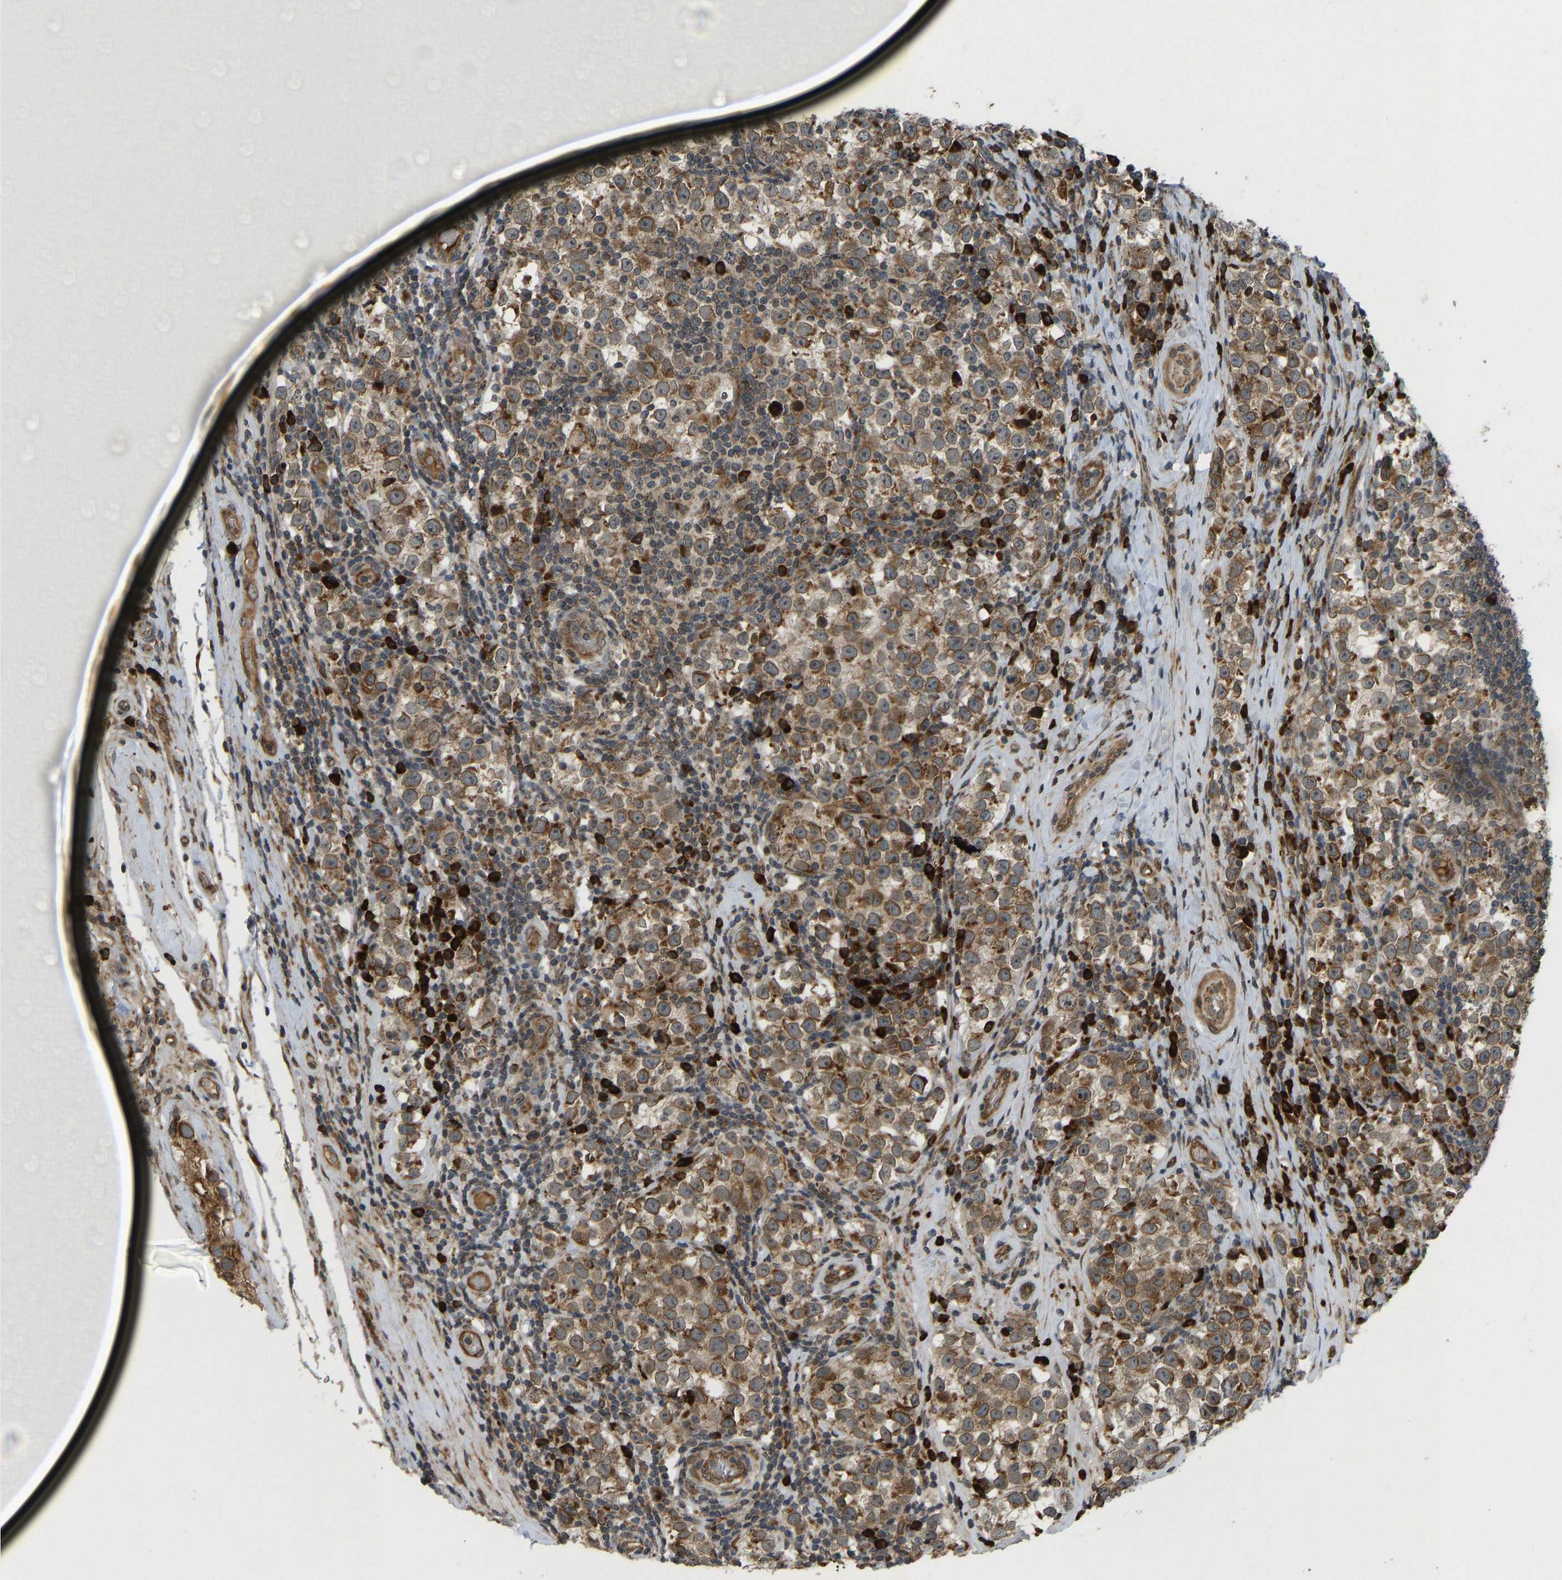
{"staining": {"intensity": "moderate", "quantity": ">75%", "location": "cytoplasmic/membranous"}, "tissue": "testis cancer", "cell_type": "Tumor cells", "image_type": "cancer", "snomed": [{"axis": "morphology", "description": "Normal tissue, NOS"}, {"axis": "morphology", "description": "Seminoma, NOS"}, {"axis": "topography", "description": "Testis"}], "caption": "Human testis seminoma stained for a protein (brown) displays moderate cytoplasmic/membranous positive positivity in about >75% of tumor cells.", "gene": "RPN2", "patient": {"sex": "male", "age": 43}}